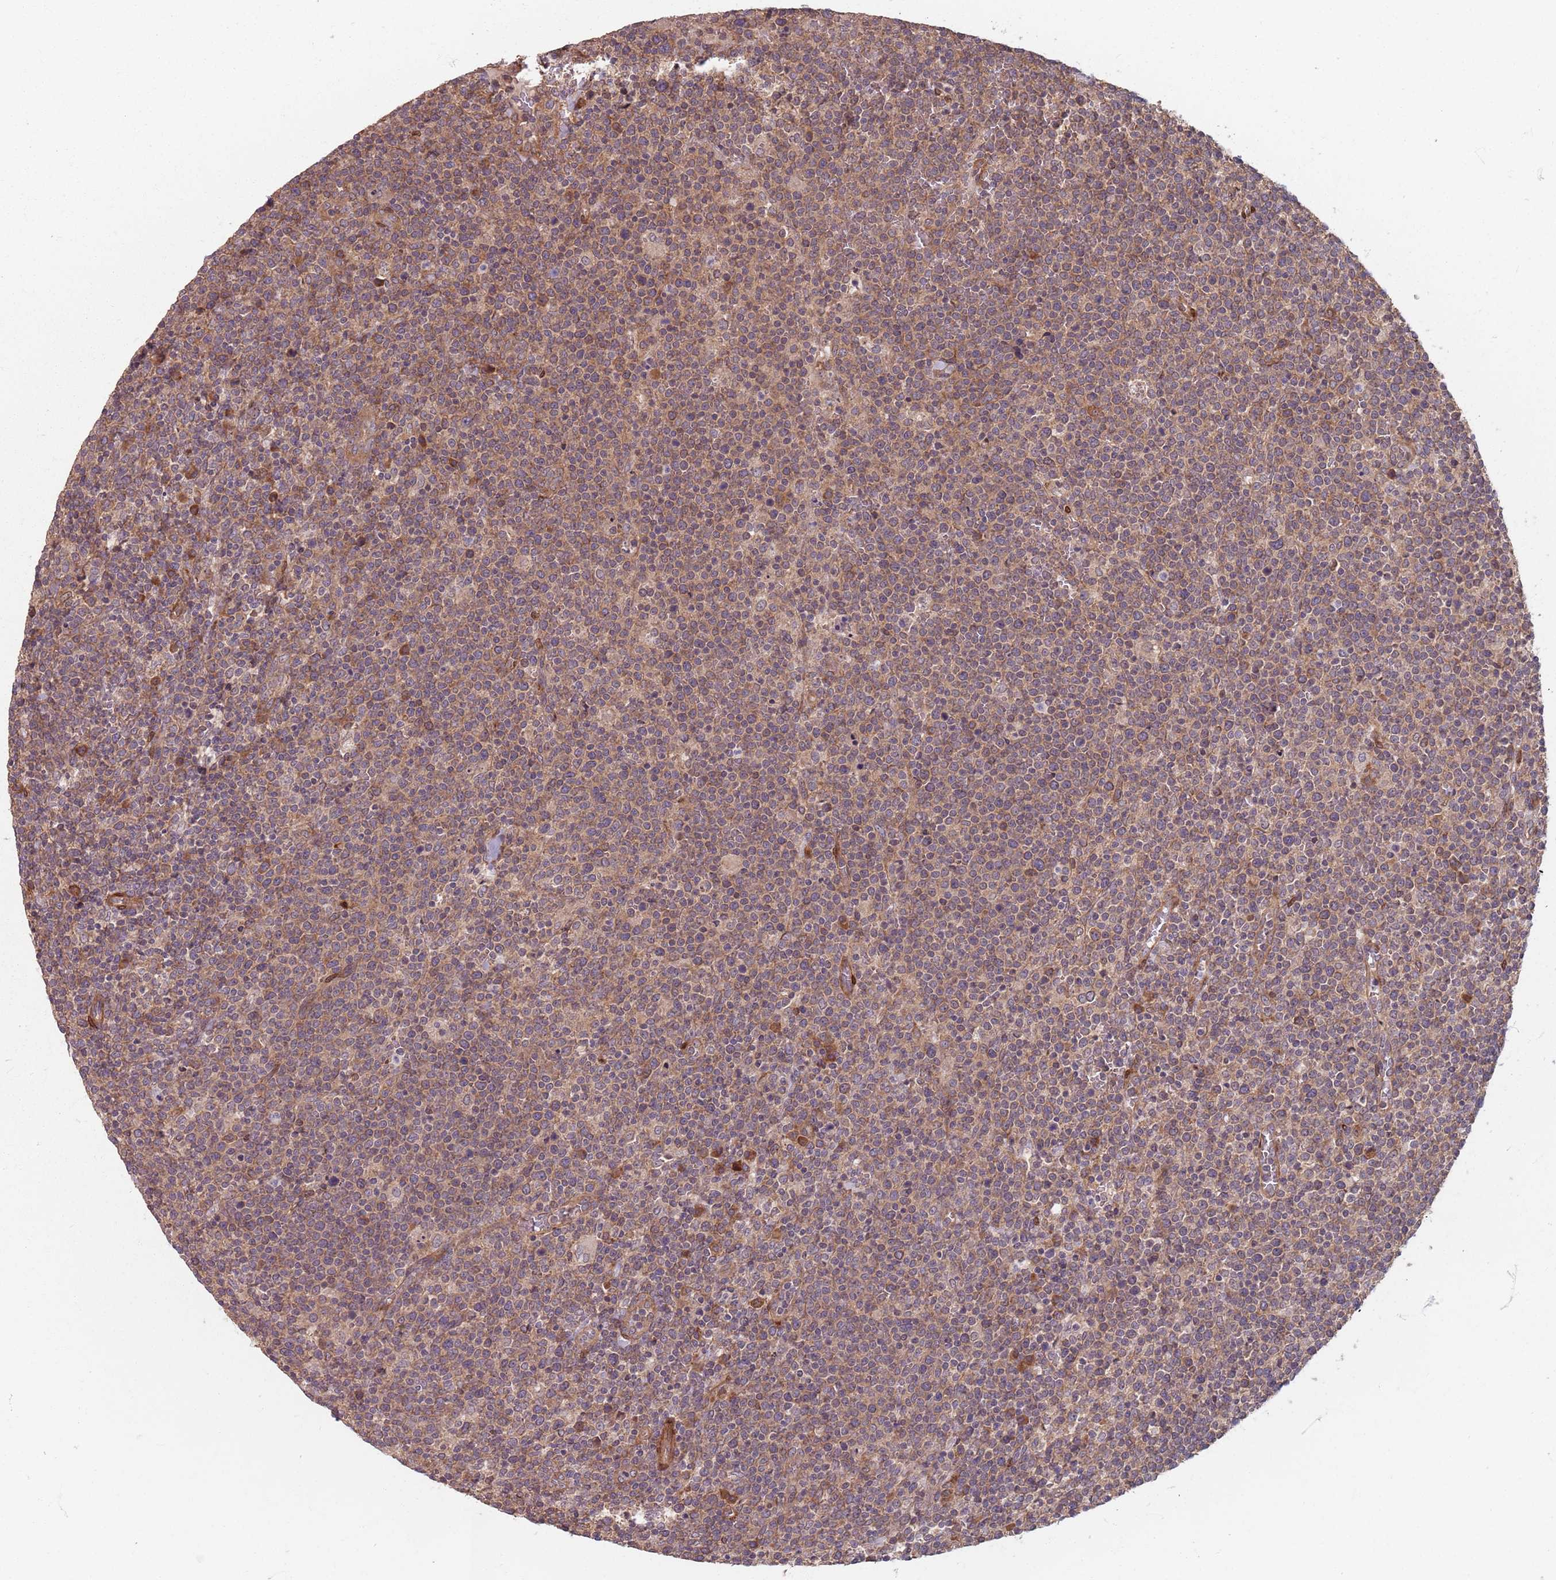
{"staining": {"intensity": "moderate", "quantity": ">75%", "location": "cytoplasmic/membranous"}, "tissue": "lymphoma", "cell_type": "Tumor cells", "image_type": "cancer", "snomed": [{"axis": "morphology", "description": "Malignant lymphoma, non-Hodgkin's type, High grade"}, {"axis": "topography", "description": "Lymph node"}], "caption": "This micrograph demonstrates malignant lymphoma, non-Hodgkin's type (high-grade) stained with immunohistochemistry (IHC) to label a protein in brown. The cytoplasmic/membranous of tumor cells show moderate positivity for the protein. Nuclei are counter-stained blue.", "gene": "NOTCH3", "patient": {"sex": "male", "age": 61}}